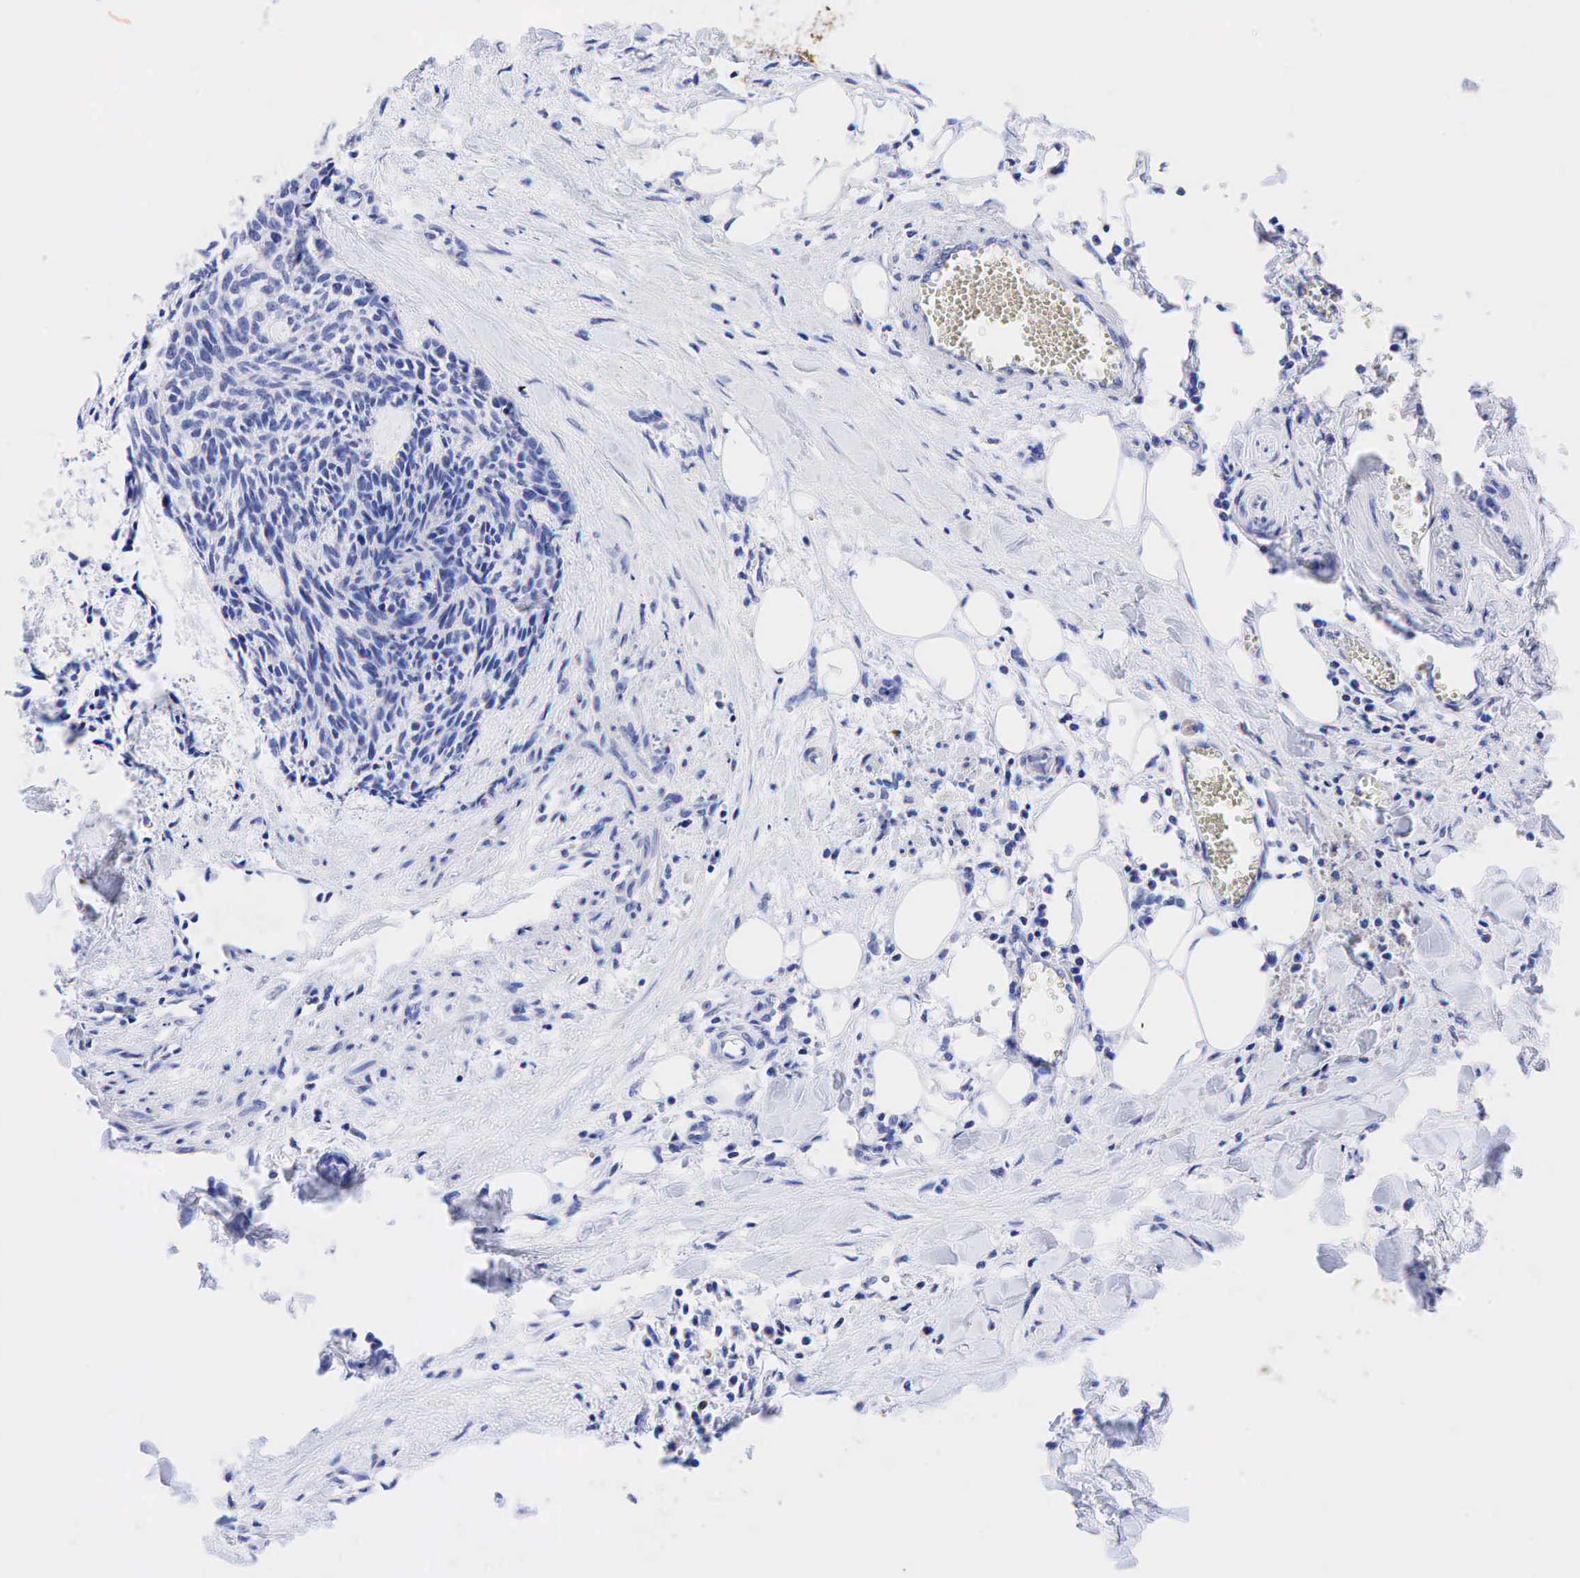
{"staining": {"intensity": "negative", "quantity": "none", "location": "none"}, "tissue": "head and neck cancer", "cell_type": "Tumor cells", "image_type": "cancer", "snomed": [{"axis": "morphology", "description": "Squamous cell carcinoma, NOS"}, {"axis": "topography", "description": "Salivary gland"}, {"axis": "topography", "description": "Head-Neck"}], "caption": "Human head and neck squamous cell carcinoma stained for a protein using immunohistochemistry (IHC) displays no positivity in tumor cells.", "gene": "KRT18", "patient": {"sex": "male", "age": 70}}